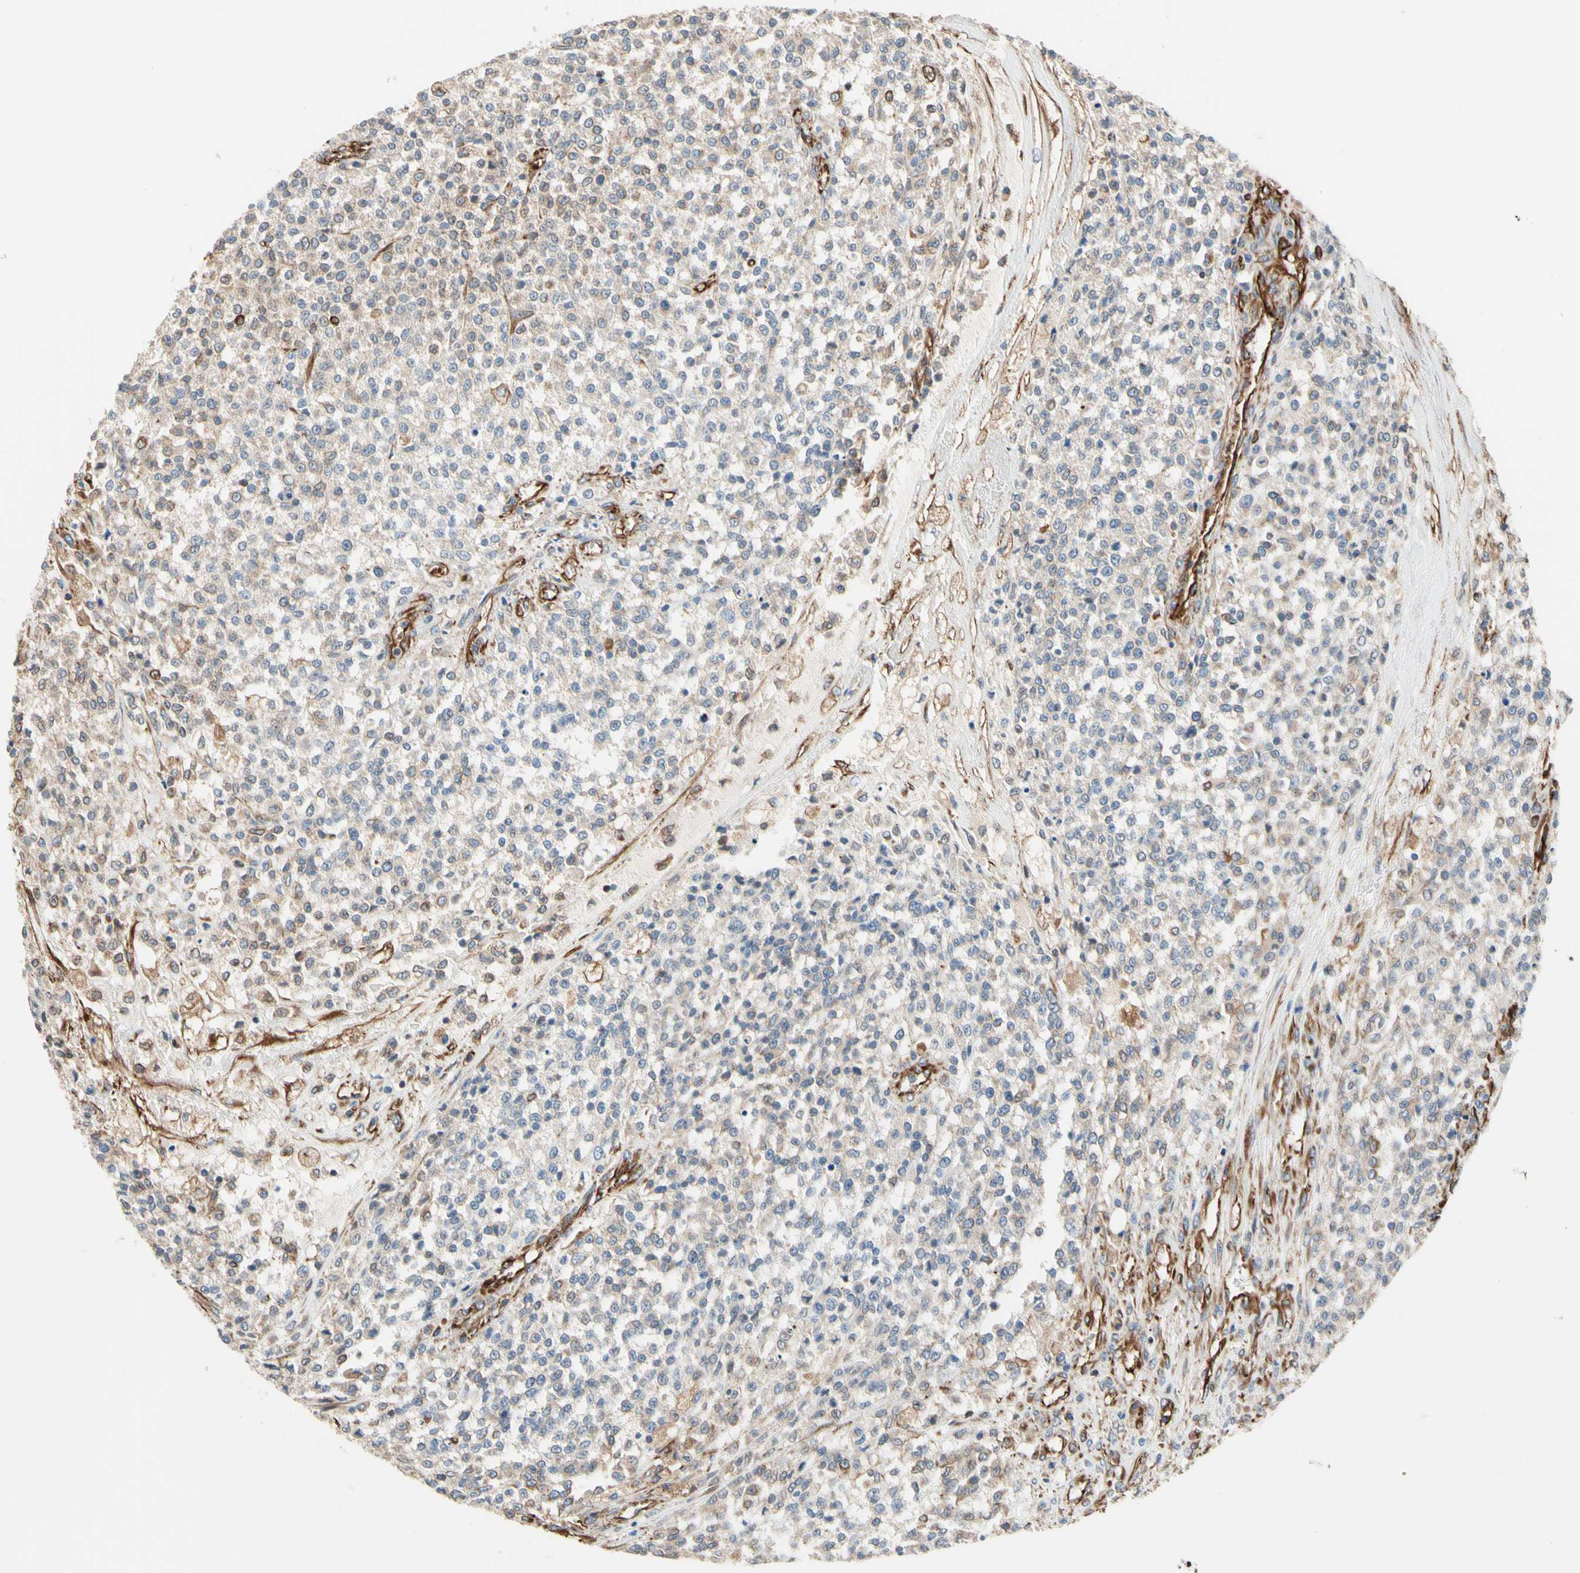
{"staining": {"intensity": "weak", "quantity": "<25%", "location": "cytoplasmic/membranous"}, "tissue": "testis cancer", "cell_type": "Tumor cells", "image_type": "cancer", "snomed": [{"axis": "morphology", "description": "Seminoma, NOS"}, {"axis": "topography", "description": "Testis"}], "caption": "This is an immunohistochemistry (IHC) histopathology image of human seminoma (testis). There is no expression in tumor cells.", "gene": "TRAF2", "patient": {"sex": "male", "age": 59}}